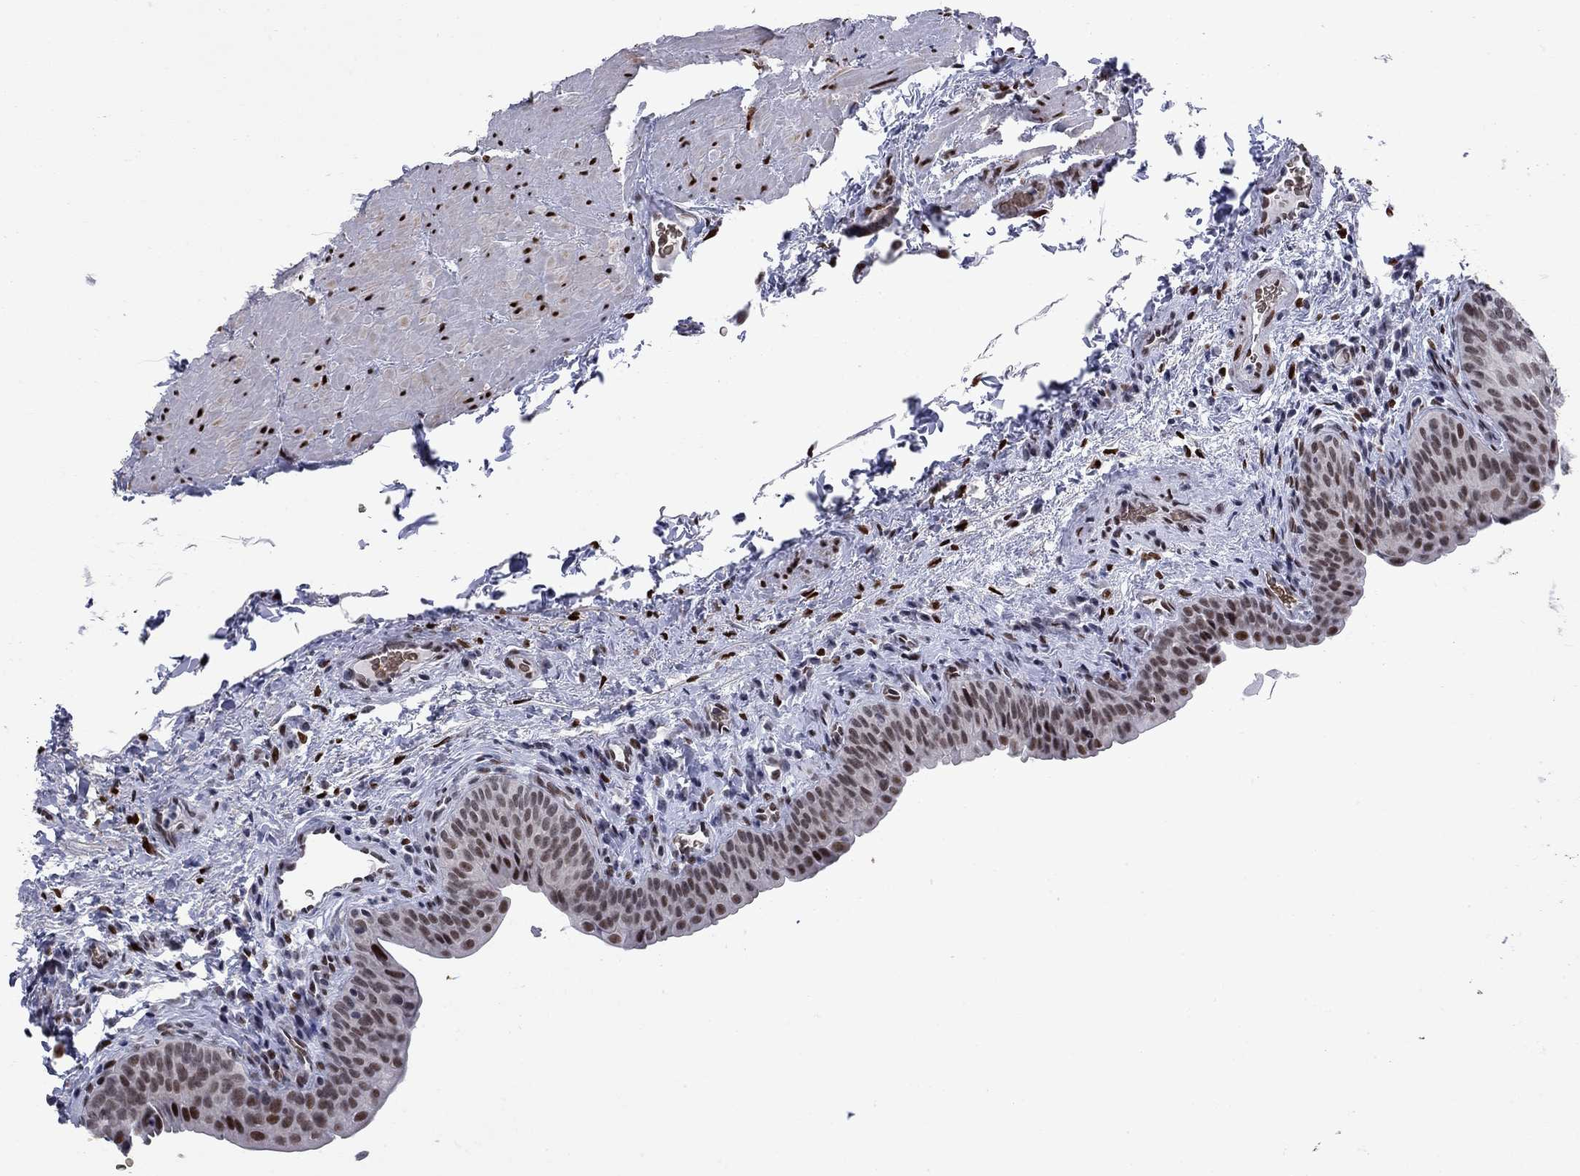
{"staining": {"intensity": "strong", "quantity": "<25%", "location": "nuclear"}, "tissue": "urinary bladder", "cell_type": "Urothelial cells", "image_type": "normal", "snomed": [{"axis": "morphology", "description": "Normal tissue, NOS"}, {"axis": "topography", "description": "Urinary bladder"}], "caption": "DAB (3,3'-diaminobenzidine) immunohistochemical staining of normal urinary bladder displays strong nuclear protein positivity in about <25% of urothelial cells.", "gene": "ZBTB47", "patient": {"sex": "male", "age": 66}}